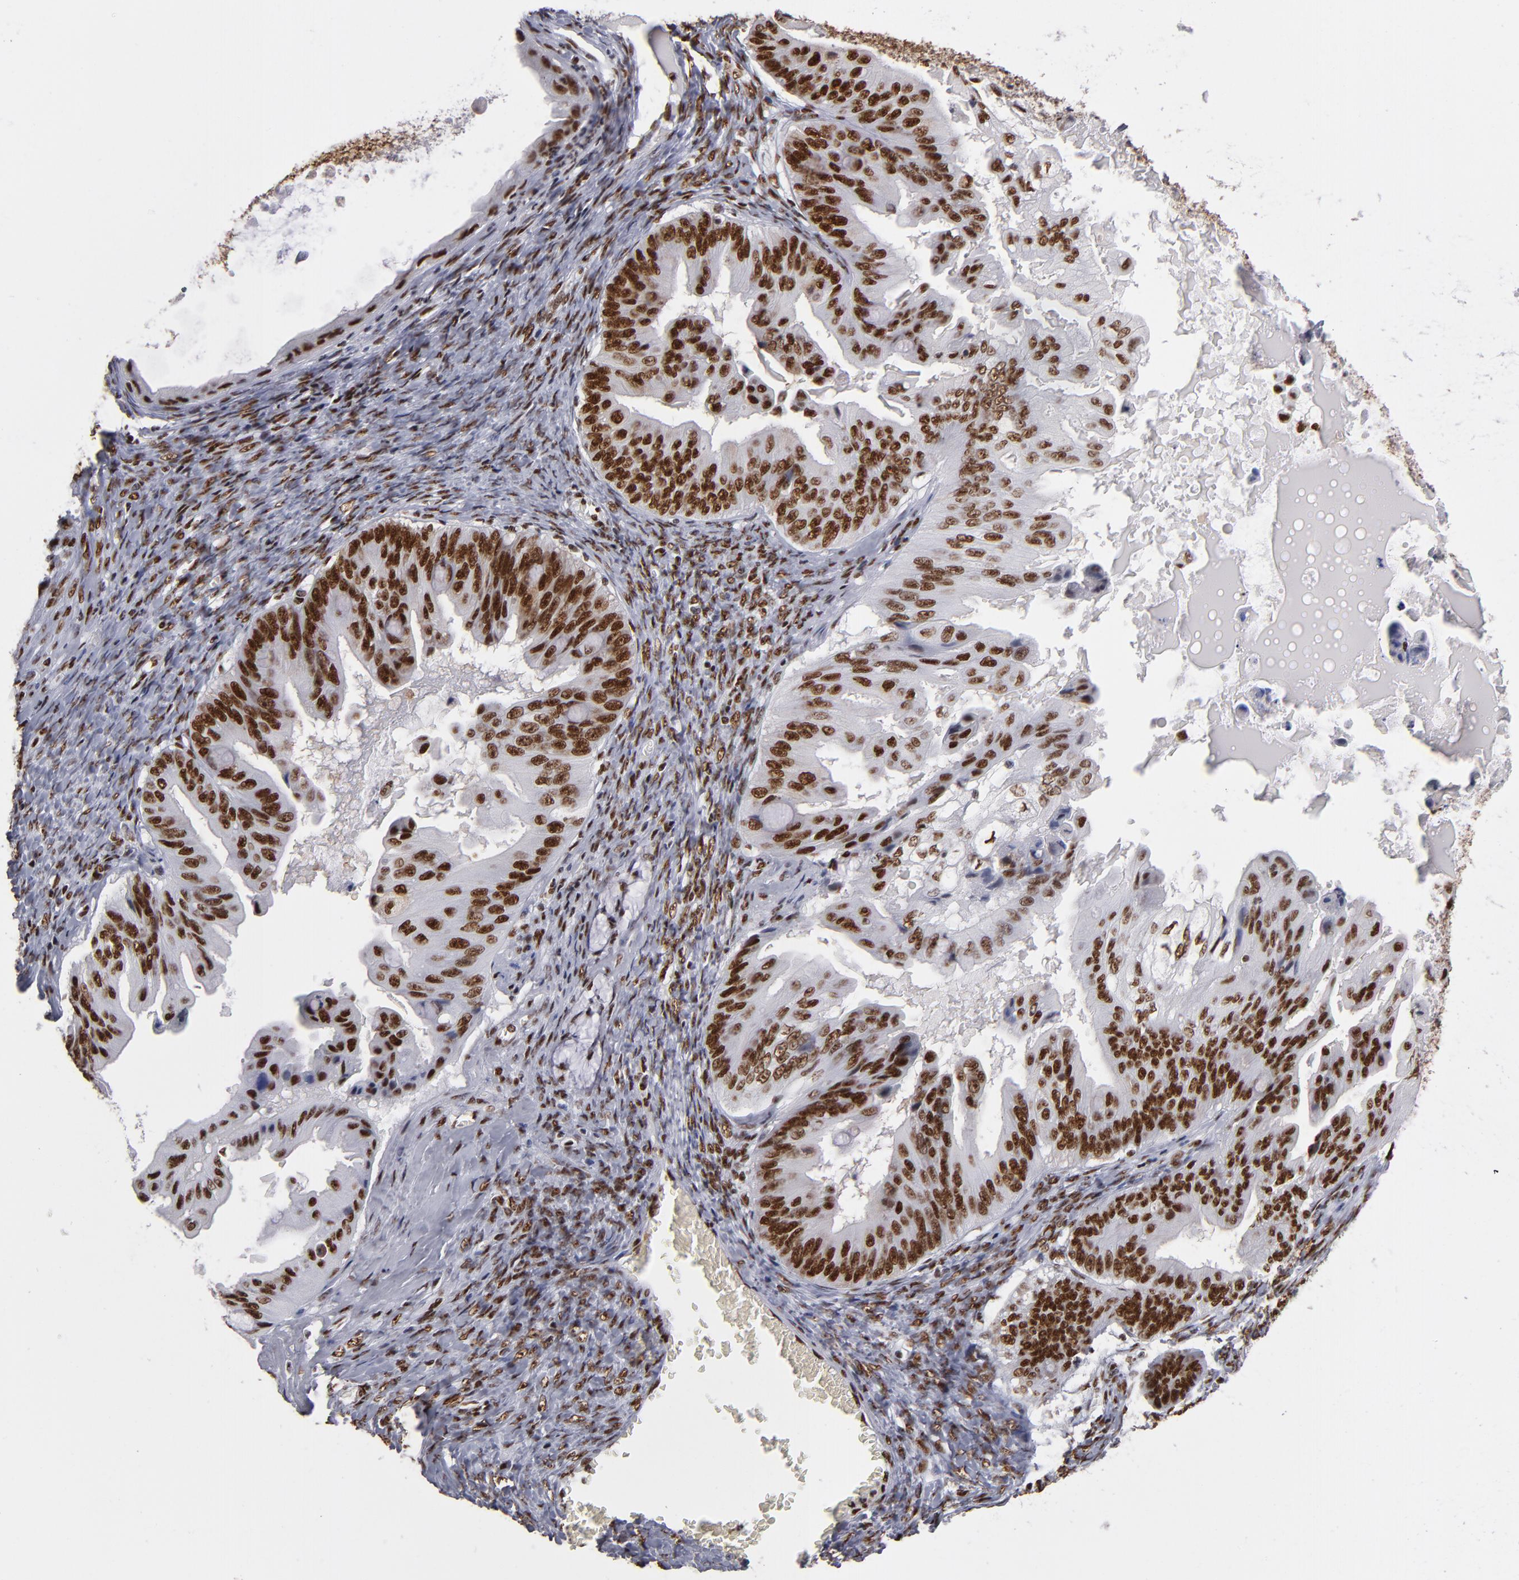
{"staining": {"intensity": "strong", "quantity": ">75%", "location": "nuclear"}, "tissue": "ovarian cancer", "cell_type": "Tumor cells", "image_type": "cancer", "snomed": [{"axis": "morphology", "description": "Cystadenocarcinoma, mucinous, NOS"}, {"axis": "topography", "description": "Ovary"}], "caption": "Brown immunohistochemical staining in ovarian cancer displays strong nuclear expression in about >75% of tumor cells.", "gene": "MRE11", "patient": {"sex": "female", "age": 37}}